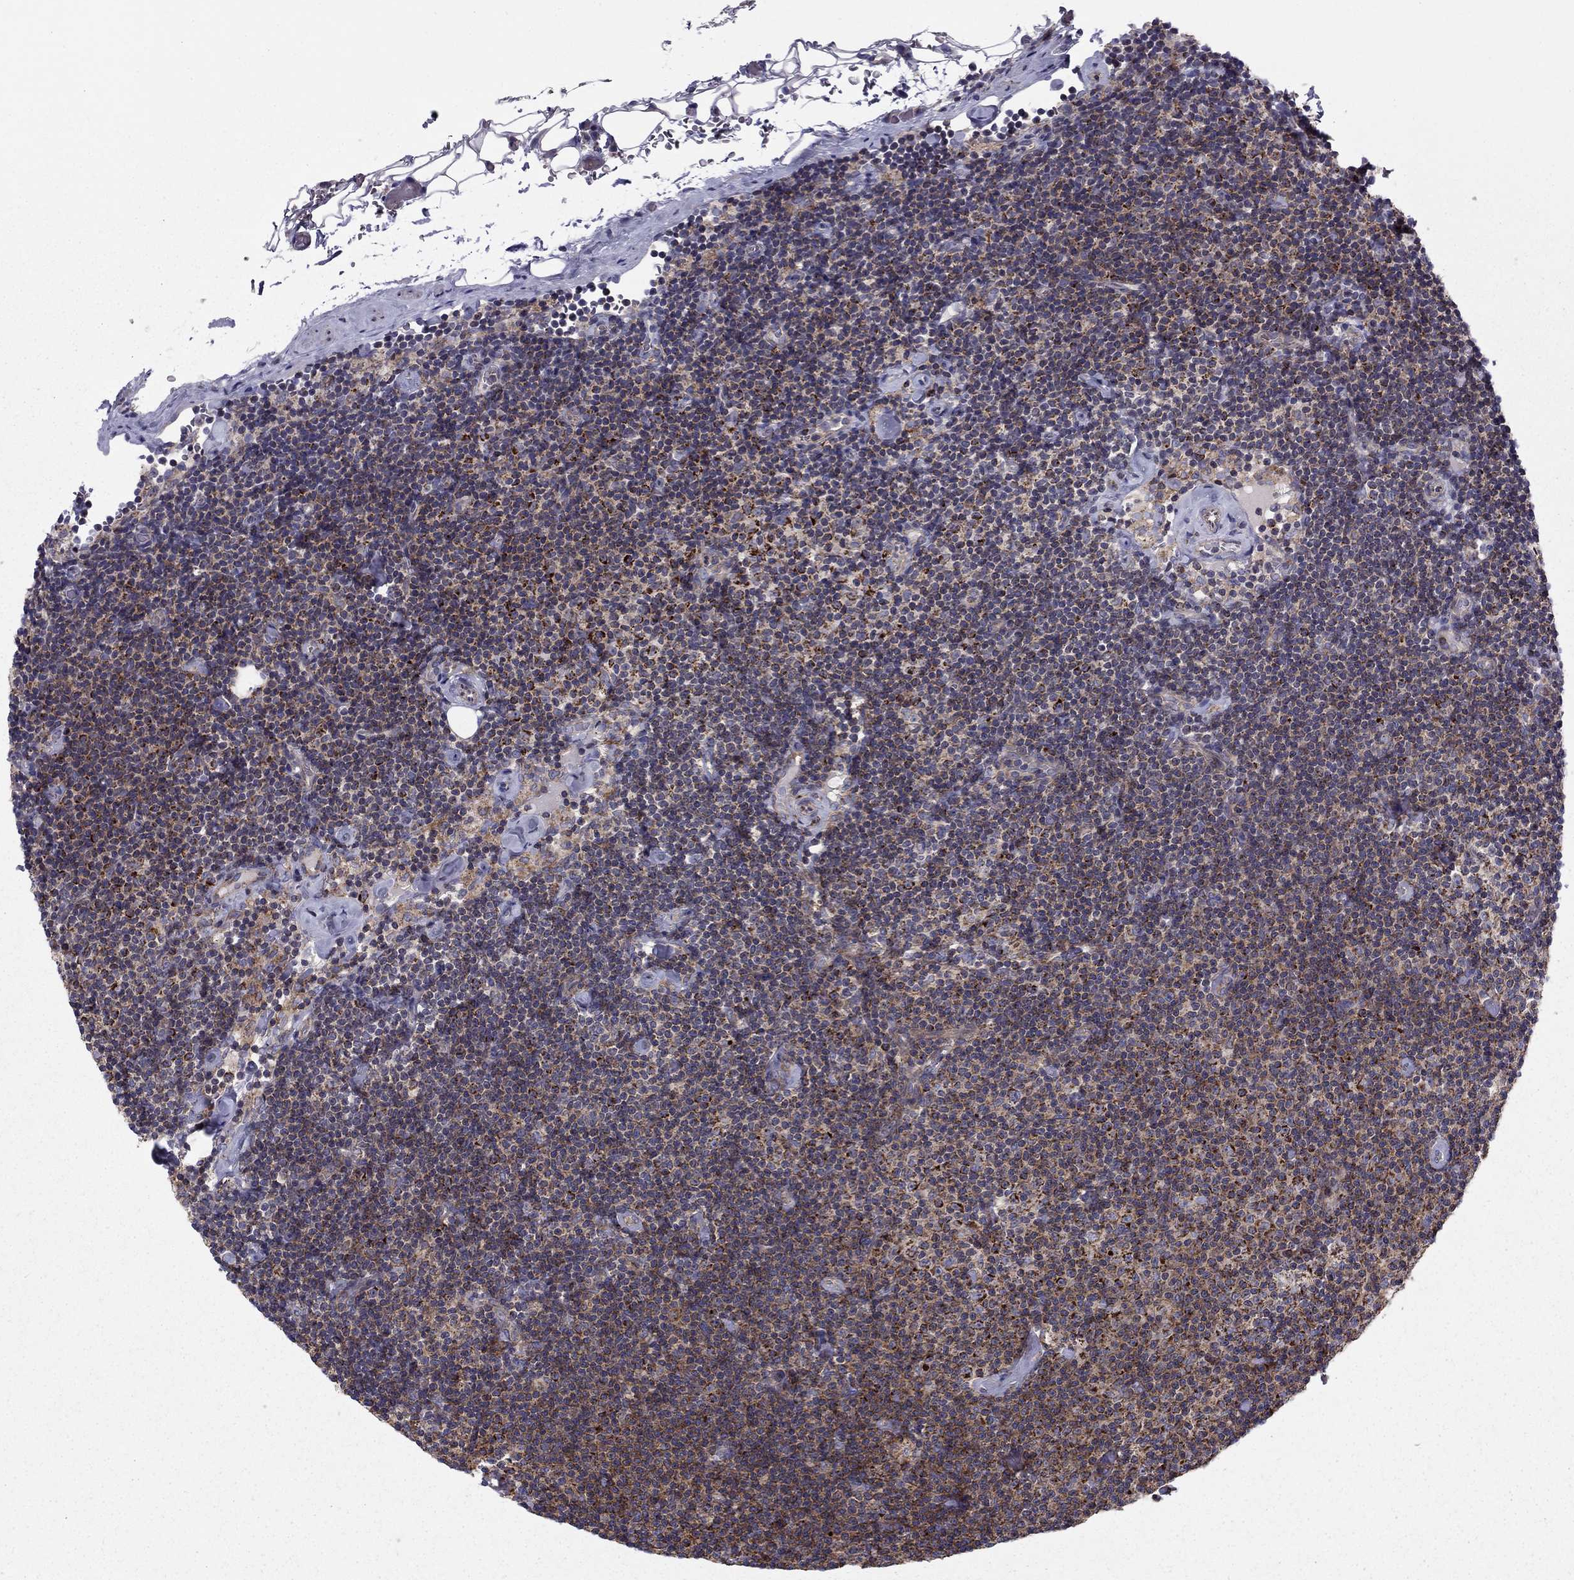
{"staining": {"intensity": "strong", "quantity": "<25%", "location": "cytoplasmic/membranous"}, "tissue": "lymphoma", "cell_type": "Tumor cells", "image_type": "cancer", "snomed": [{"axis": "morphology", "description": "Malignant lymphoma, non-Hodgkin's type, Low grade"}, {"axis": "topography", "description": "Lymph node"}], "caption": "DAB (3,3'-diaminobenzidine) immunohistochemical staining of low-grade malignant lymphoma, non-Hodgkin's type exhibits strong cytoplasmic/membranous protein staining in about <25% of tumor cells.", "gene": "ALG6", "patient": {"sex": "male", "age": 81}}